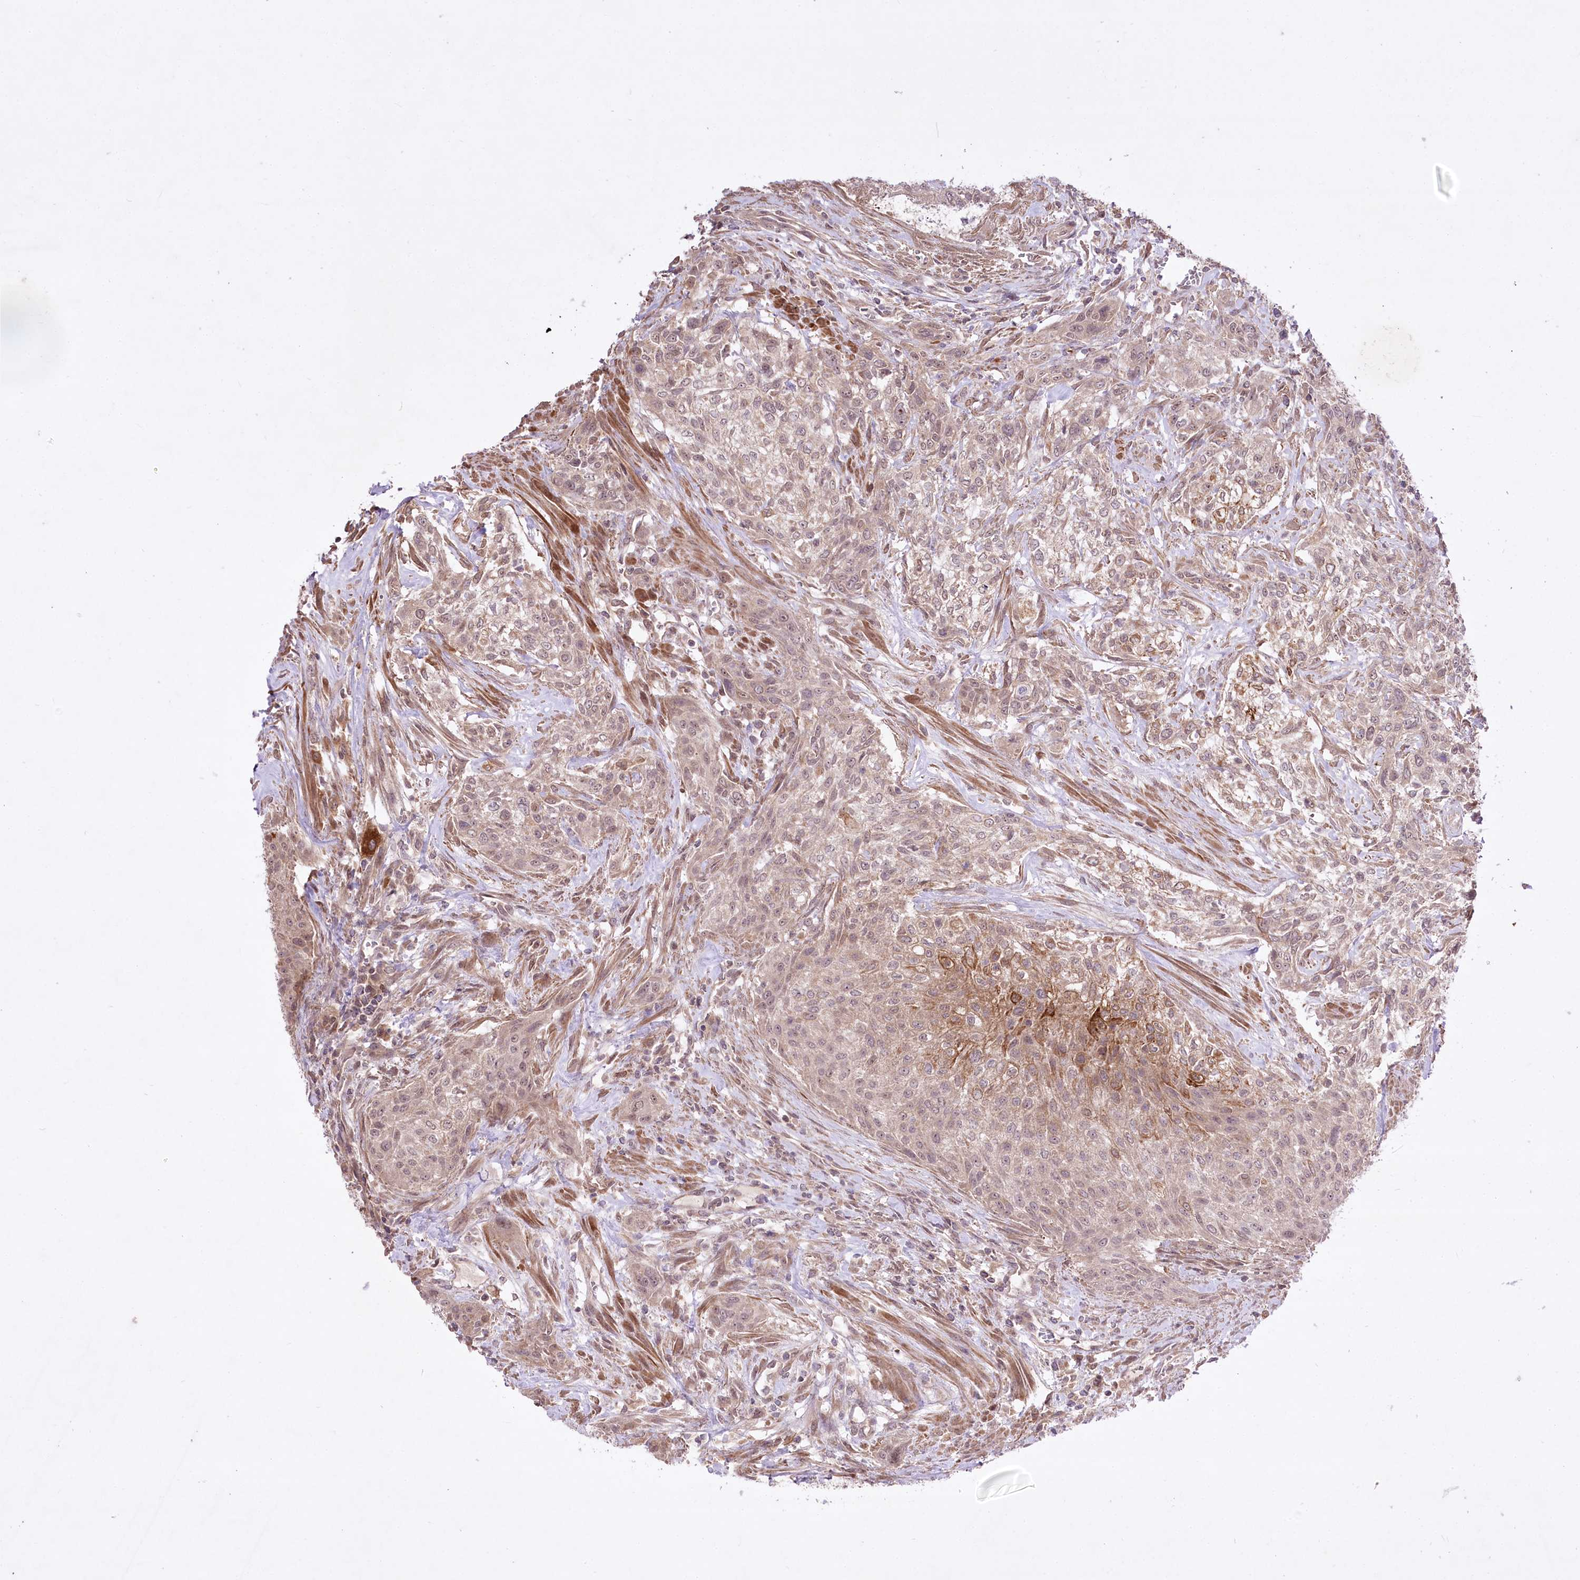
{"staining": {"intensity": "weak", "quantity": ">75%", "location": "cytoplasmic/membranous,nuclear"}, "tissue": "urothelial cancer", "cell_type": "Tumor cells", "image_type": "cancer", "snomed": [{"axis": "morphology", "description": "Normal tissue, NOS"}, {"axis": "morphology", "description": "Urothelial carcinoma, NOS"}, {"axis": "topography", "description": "Urinary bladder"}, {"axis": "topography", "description": "Peripheral nerve tissue"}], "caption": "Urothelial cancer stained for a protein (brown) exhibits weak cytoplasmic/membranous and nuclear positive staining in about >75% of tumor cells.", "gene": "HELT", "patient": {"sex": "male", "age": 35}}